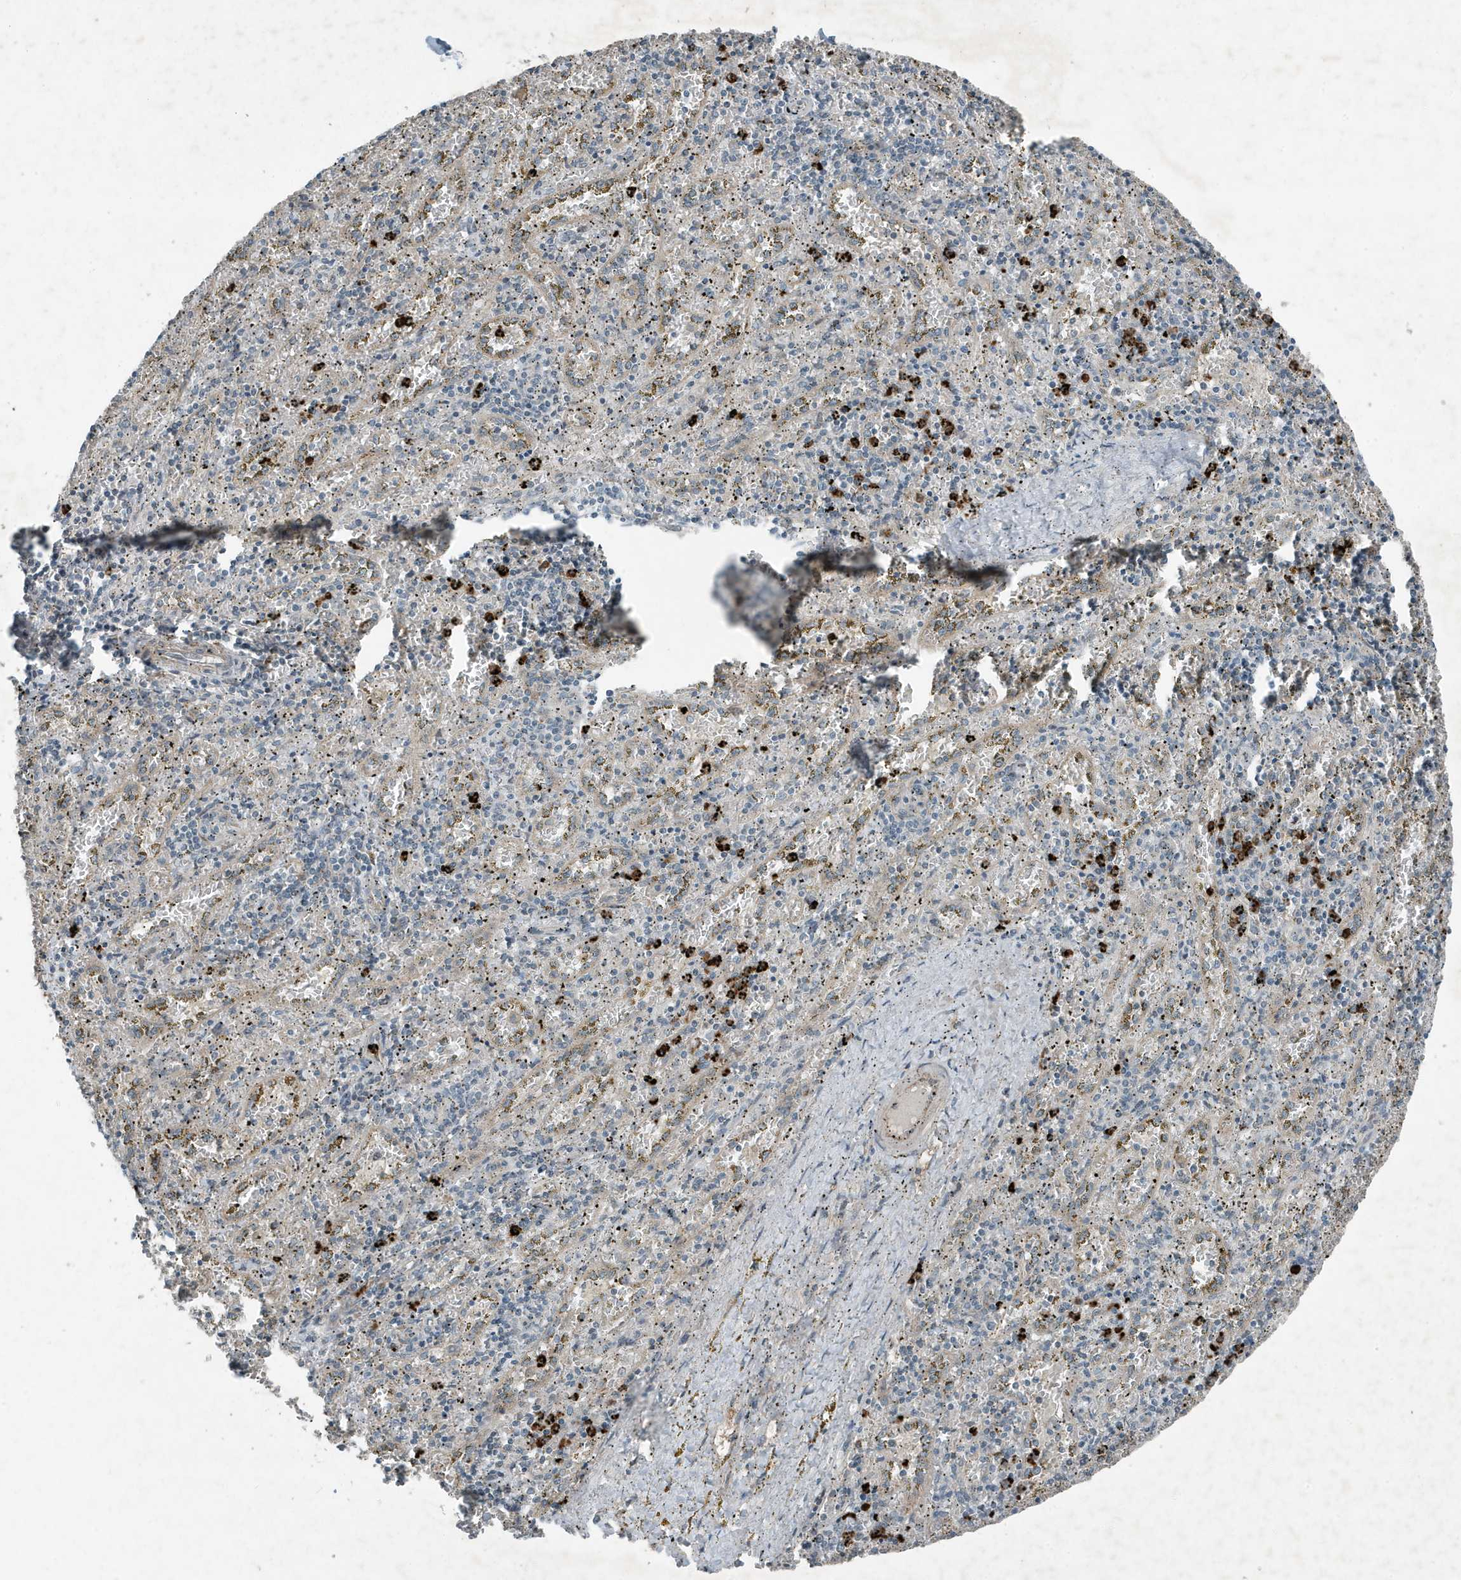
{"staining": {"intensity": "strong", "quantity": "<25%", "location": "cytoplasmic/membranous"}, "tissue": "spleen", "cell_type": "Cells in red pulp", "image_type": "normal", "snomed": [{"axis": "morphology", "description": "Normal tissue, NOS"}, {"axis": "topography", "description": "Spleen"}], "caption": "The micrograph demonstrates immunohistochemical staining of normal spleen. There is strong cytoplasmic/membranous positivity is present in about <25% of cells in red pulp.", "gene": "DAPP1", "patient": {"sex": "male", "age": 11}}